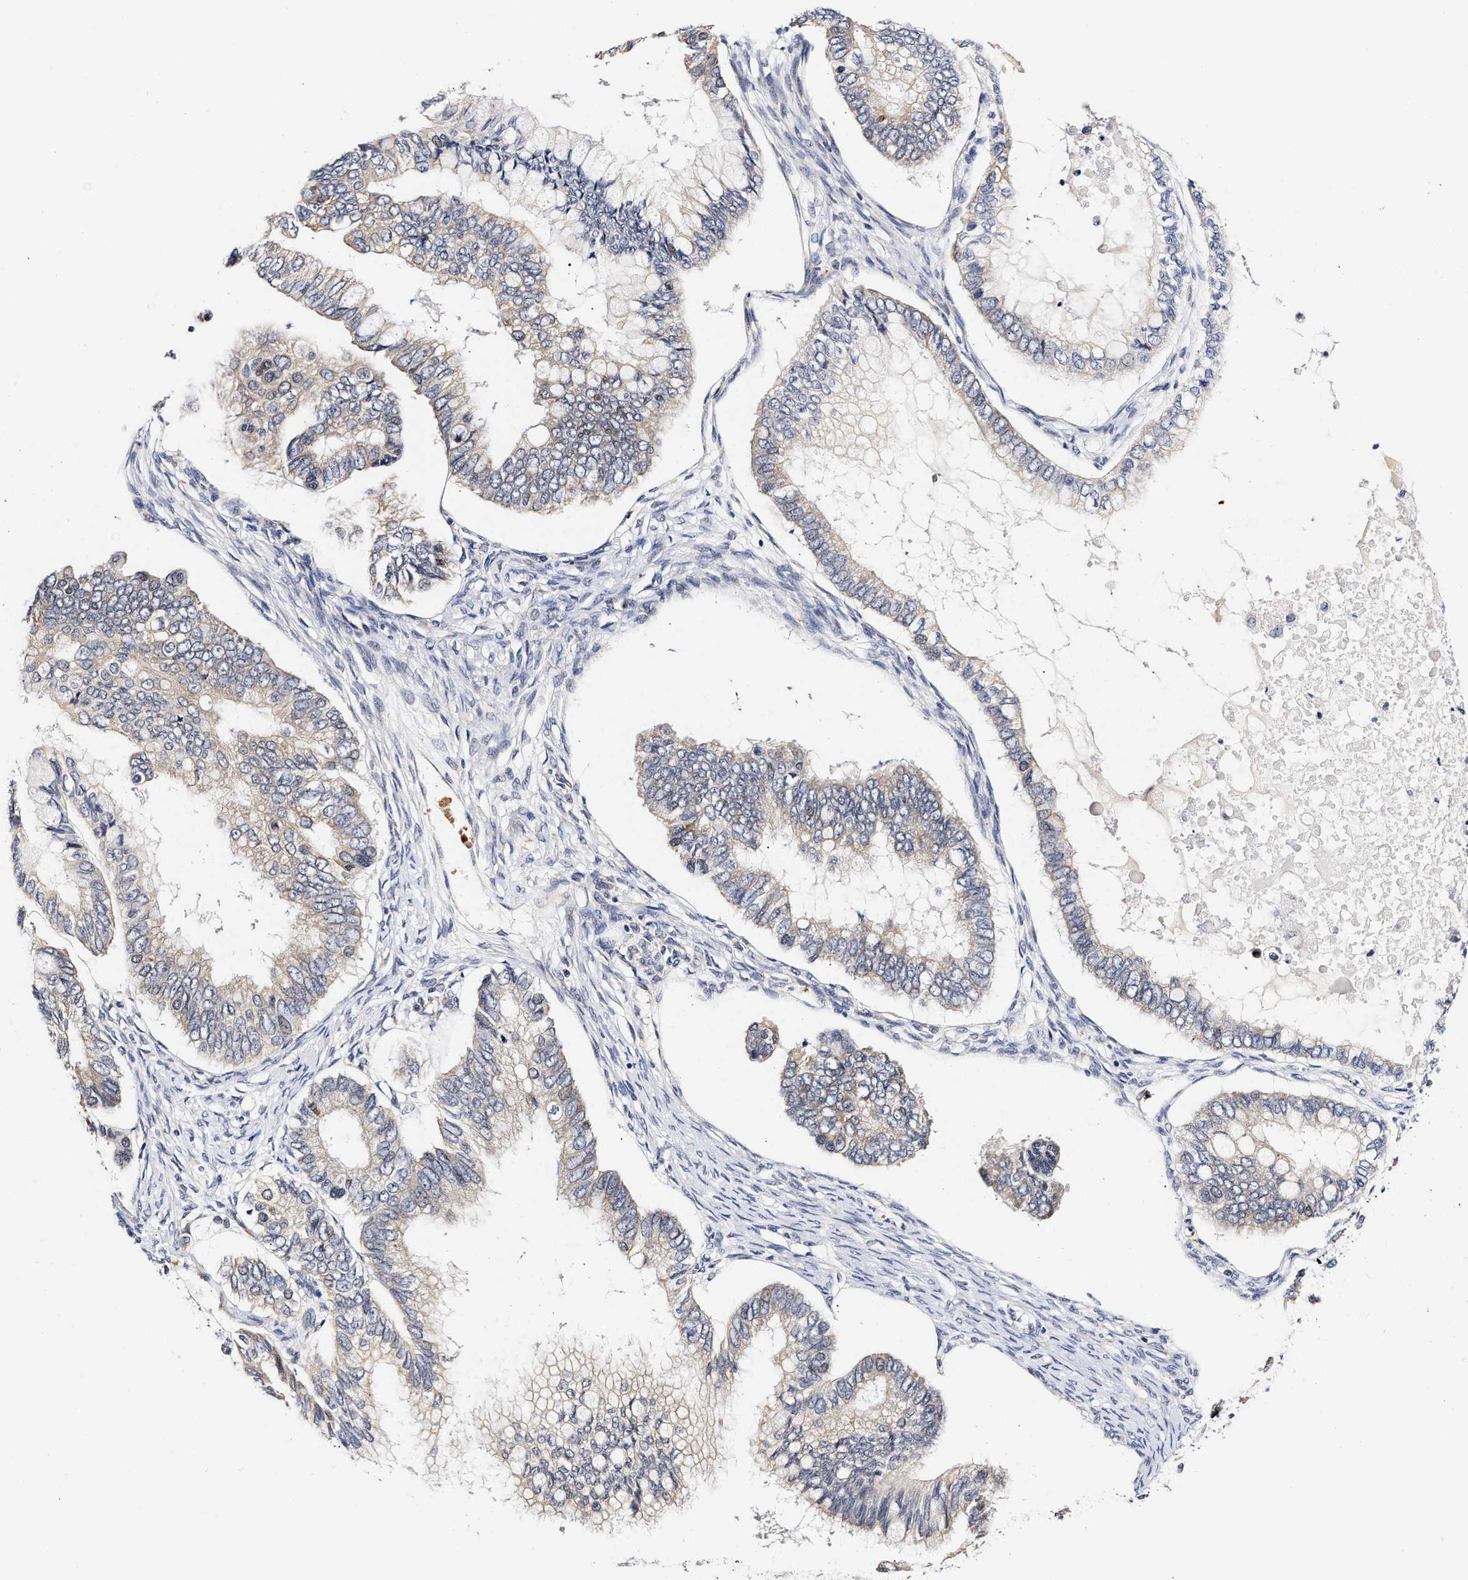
{"staining": {"intensity": "weak", "quantity": "<25%", "location": "cytoplasmic/membranous"}, "tissue": "ovarian cancer", "cell_type": "Tumor cells", "image_type": "cancer", "snomed": [{"axis": "morphology", "description": "Cystadenocarcinoma, mucinous, NOS"}, {"axis": "topography", "description": "Ovary"}], "caption": "High power microscopy image of an IHC histopathology image of ovarian cancer, revealing no significant positivity in tumor cells. (Stains: DAB (3,3'-diaminobenzidine) immunohistochemistry with hematoxylin counter stain, Microscopy: brightfield microscopy at high magnification).", "gene": "RINT1", "patient": {"sex": "female", "age": 80}}